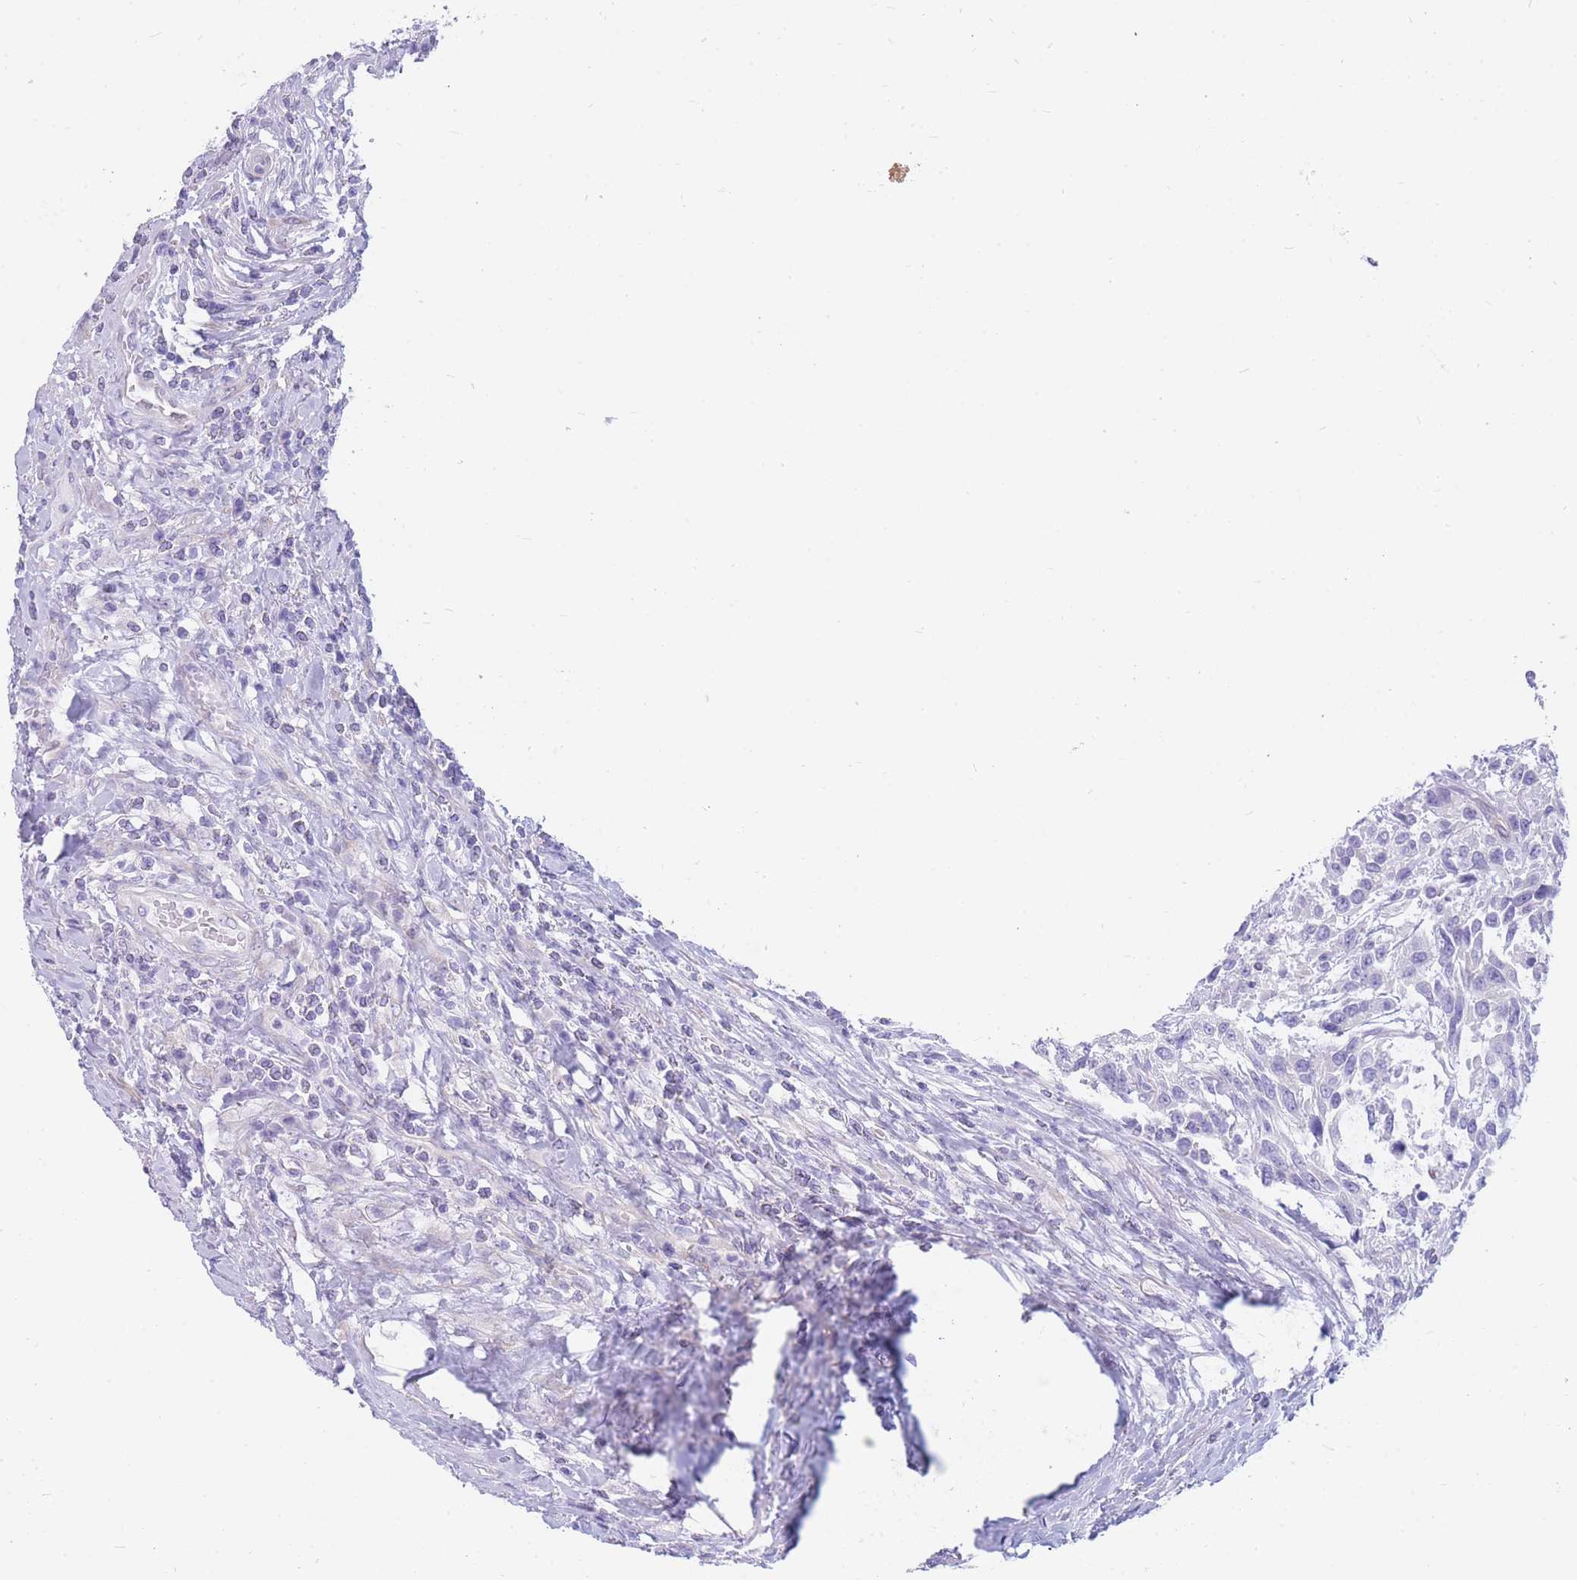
{"staining": {"intensity": "negative", "quantity": "none", "location": "none"}, "tissue": "urothelial cancer", "cell_type": "Tumor cells", "image_type": "cancer", "snomed": [{"axis": "morphology", "description": "Urothelial carcinoma, High grade"}, {"axis": "topography", "description": "Urinary bladder"}], "caption": "Immunohistochemistry (IHC) photomicrograph of human high-grade urothelial carcinoma stained for a protein (brown), which exhibits no positivity in tumor cells.", "gene": "MTSS2", "patient": {"sex": "female", "age": 70}}